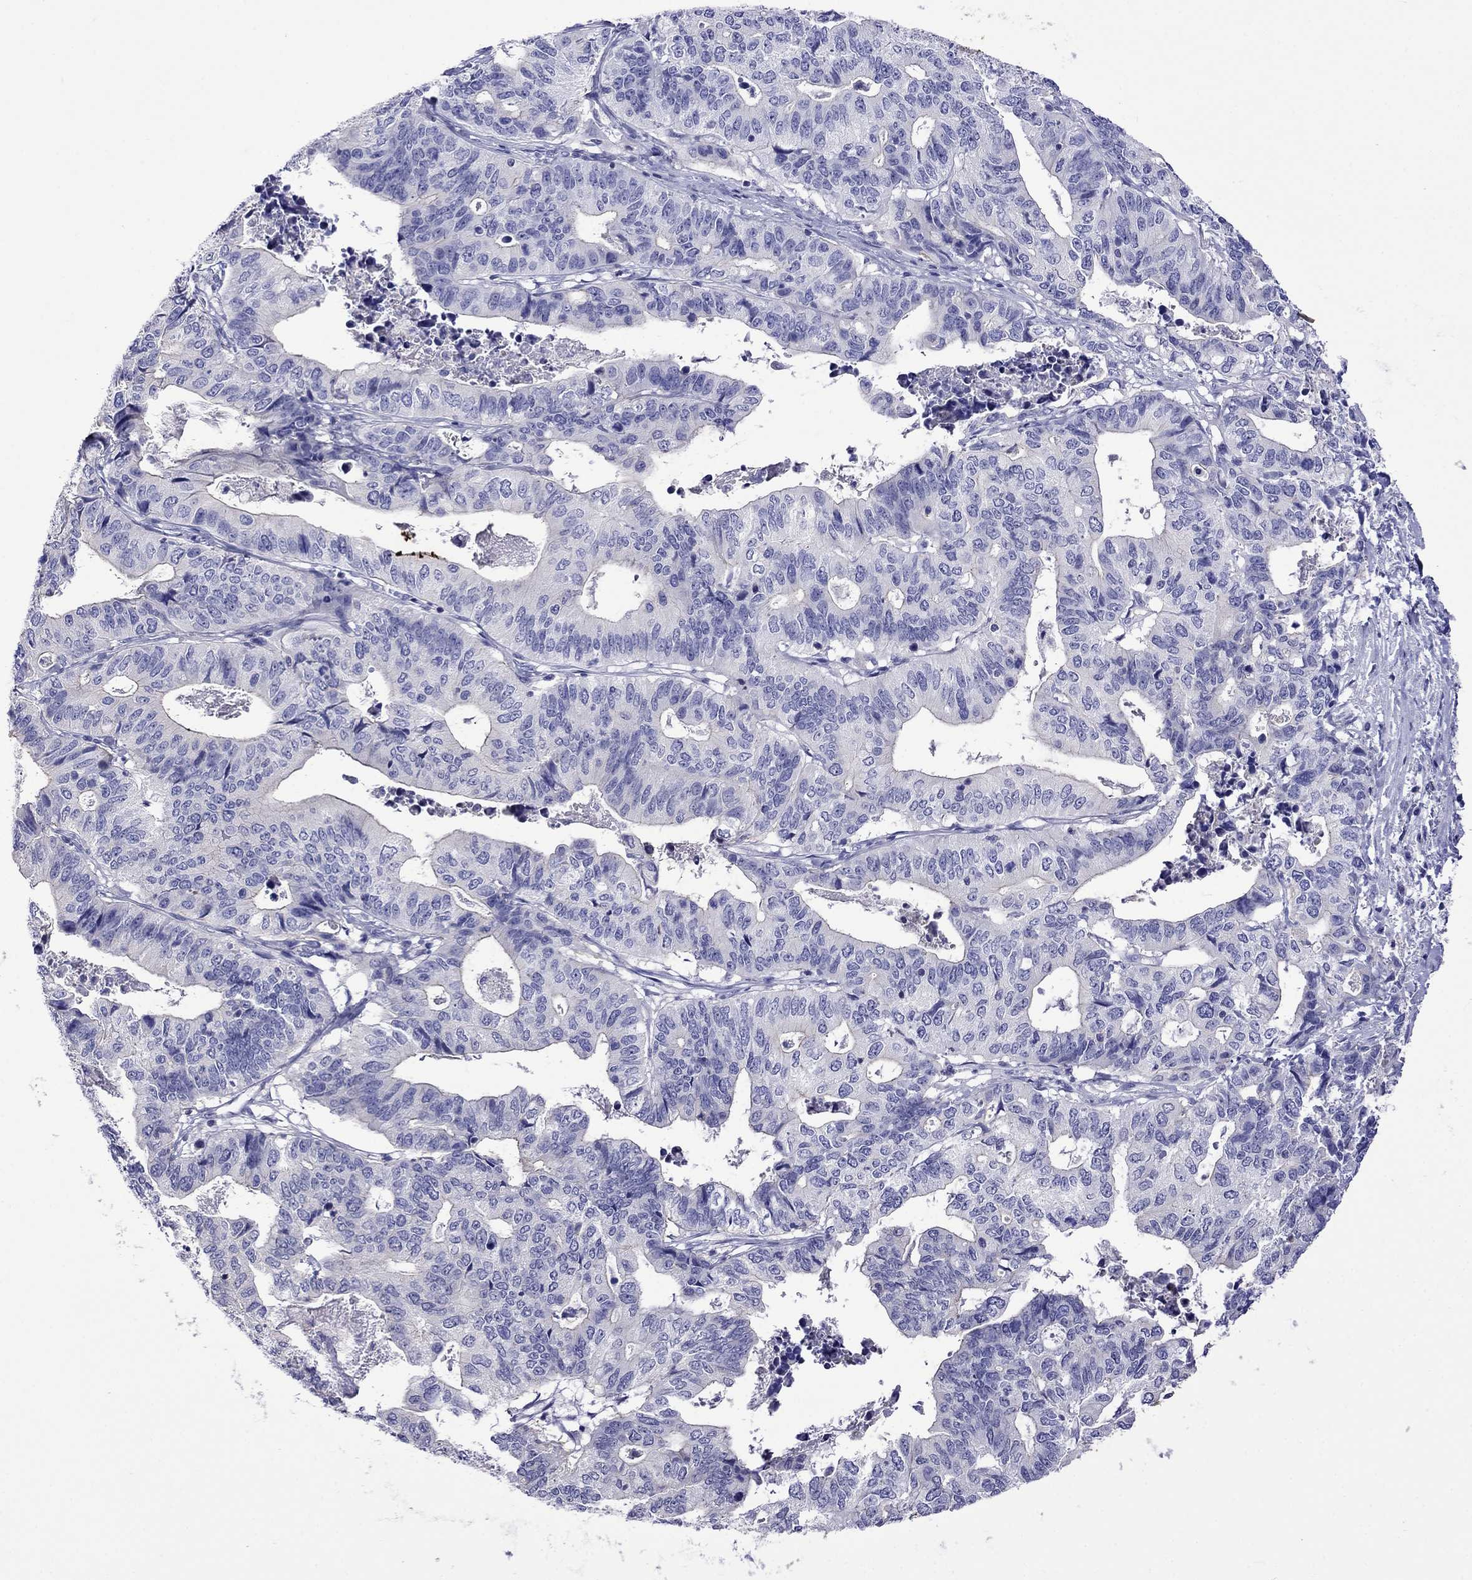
{"staining": {"intensity": "negative", "quantity": "none", "location": "none"}, "tissue": "stomach cancer", "cell_type": "Tumor cells", "image_type": "cancer", "snomed": [{"axis": "morphology", "description": "Adenocarcinoma, NOS"}, {"axis": "topography", "description": "Stomach, upper"}], "caption": "Stomach cancer was stained to show a protein in brown. There is no significant positivity in tumor cells.", "gene": "STAR", "patient": {"sex": "female", "age": 67}}